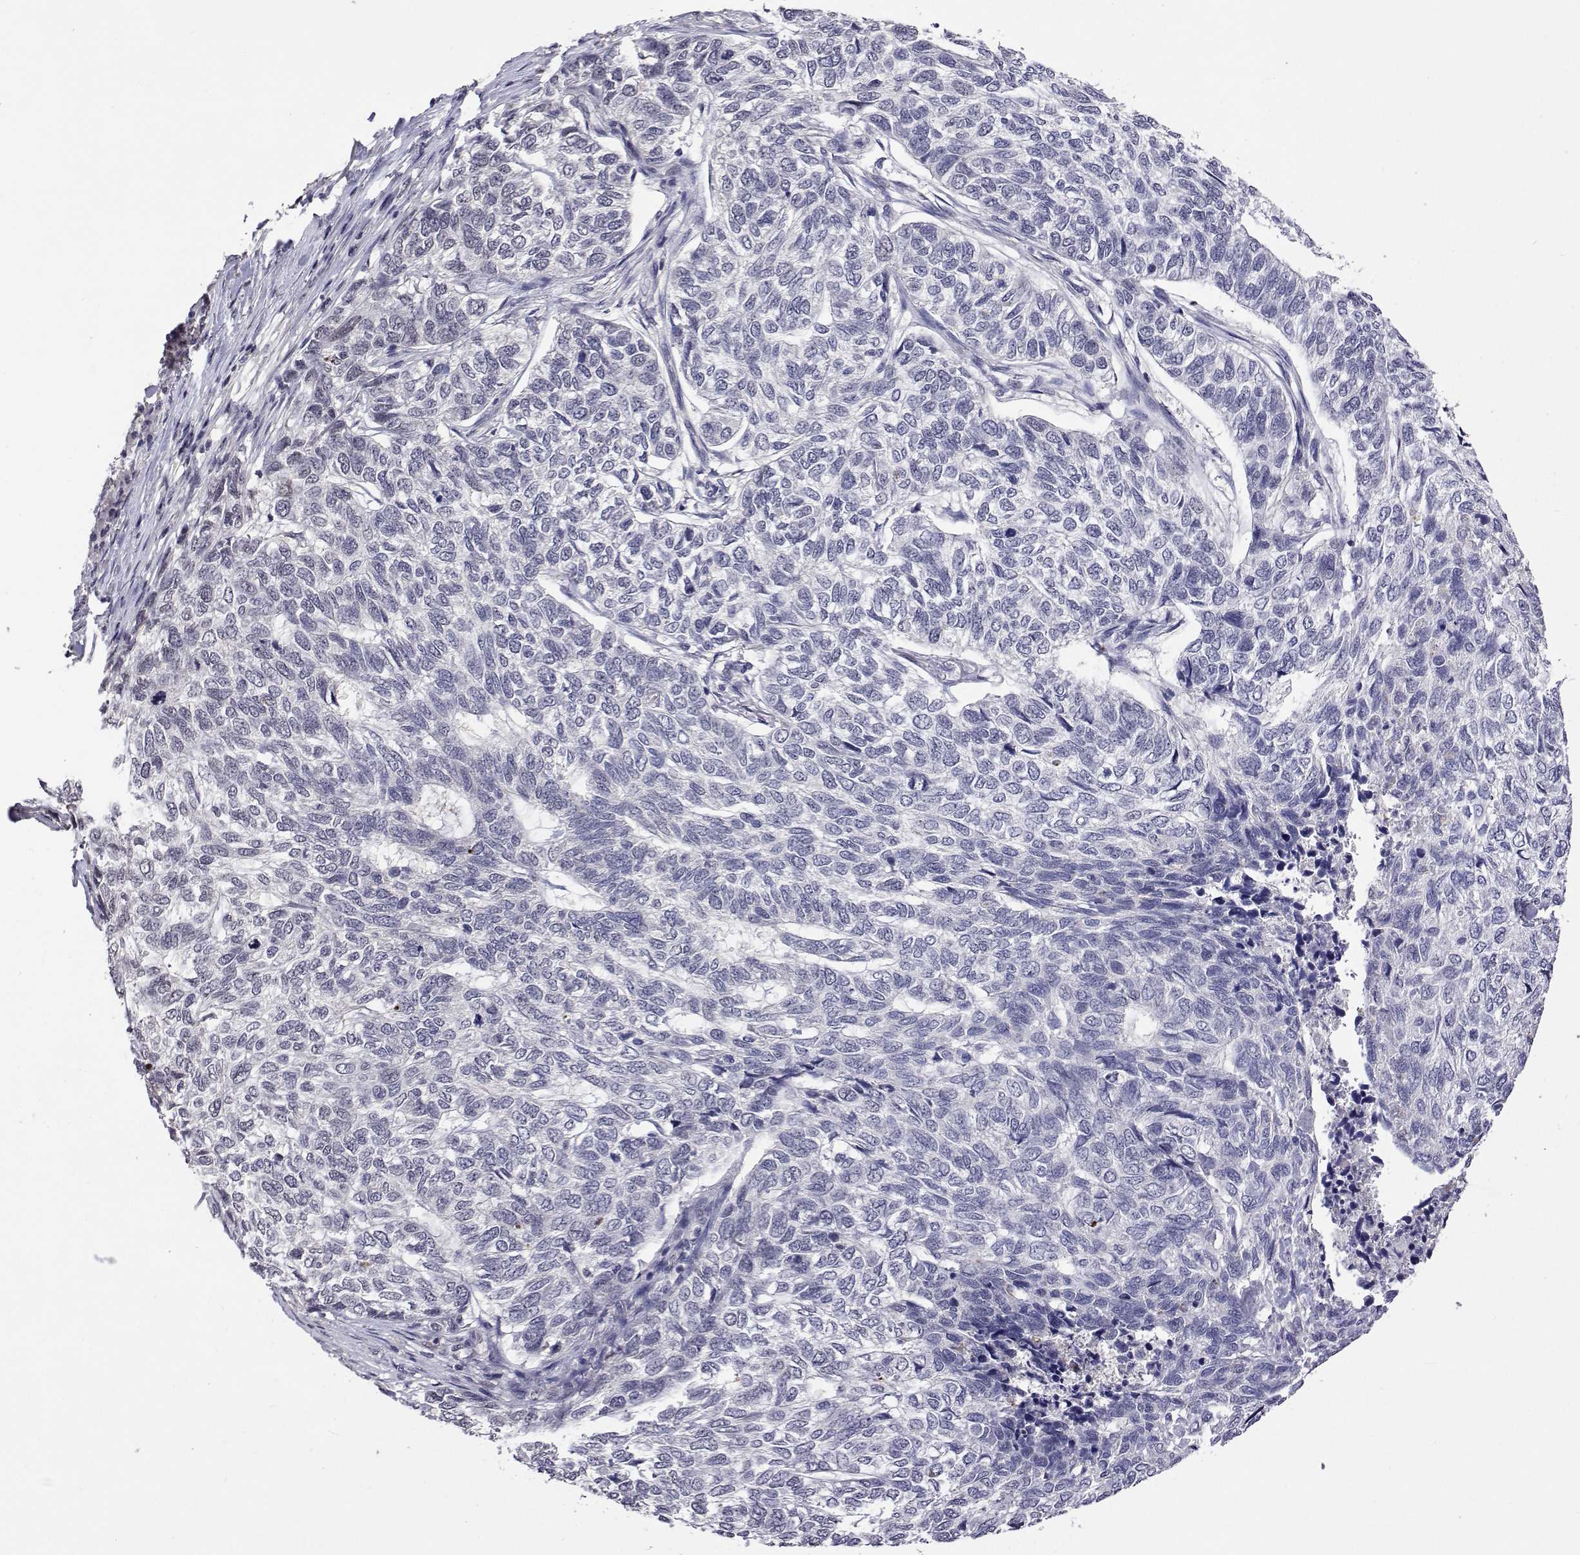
{"staining": {"intensity": "negative", "quantity": "none", "location": "none"}, "tissue": "skin cancer", "cell_type": "Tumor cells", "image_type": "cancer", "snomed": [{"axis": "morphology", "description": "Basal cell carcinoma"}, {"axis": "topography", "description": "Skin"}], "caption": "Immunohistochemistry micrograph of neoplastic tissue: human skin basal cell carcinoma stained with DAB exhibits no significant protein positivity in tumor cells.", "gene": "HNRNPA0", "patient": {"sex": "female", "age": 65}}